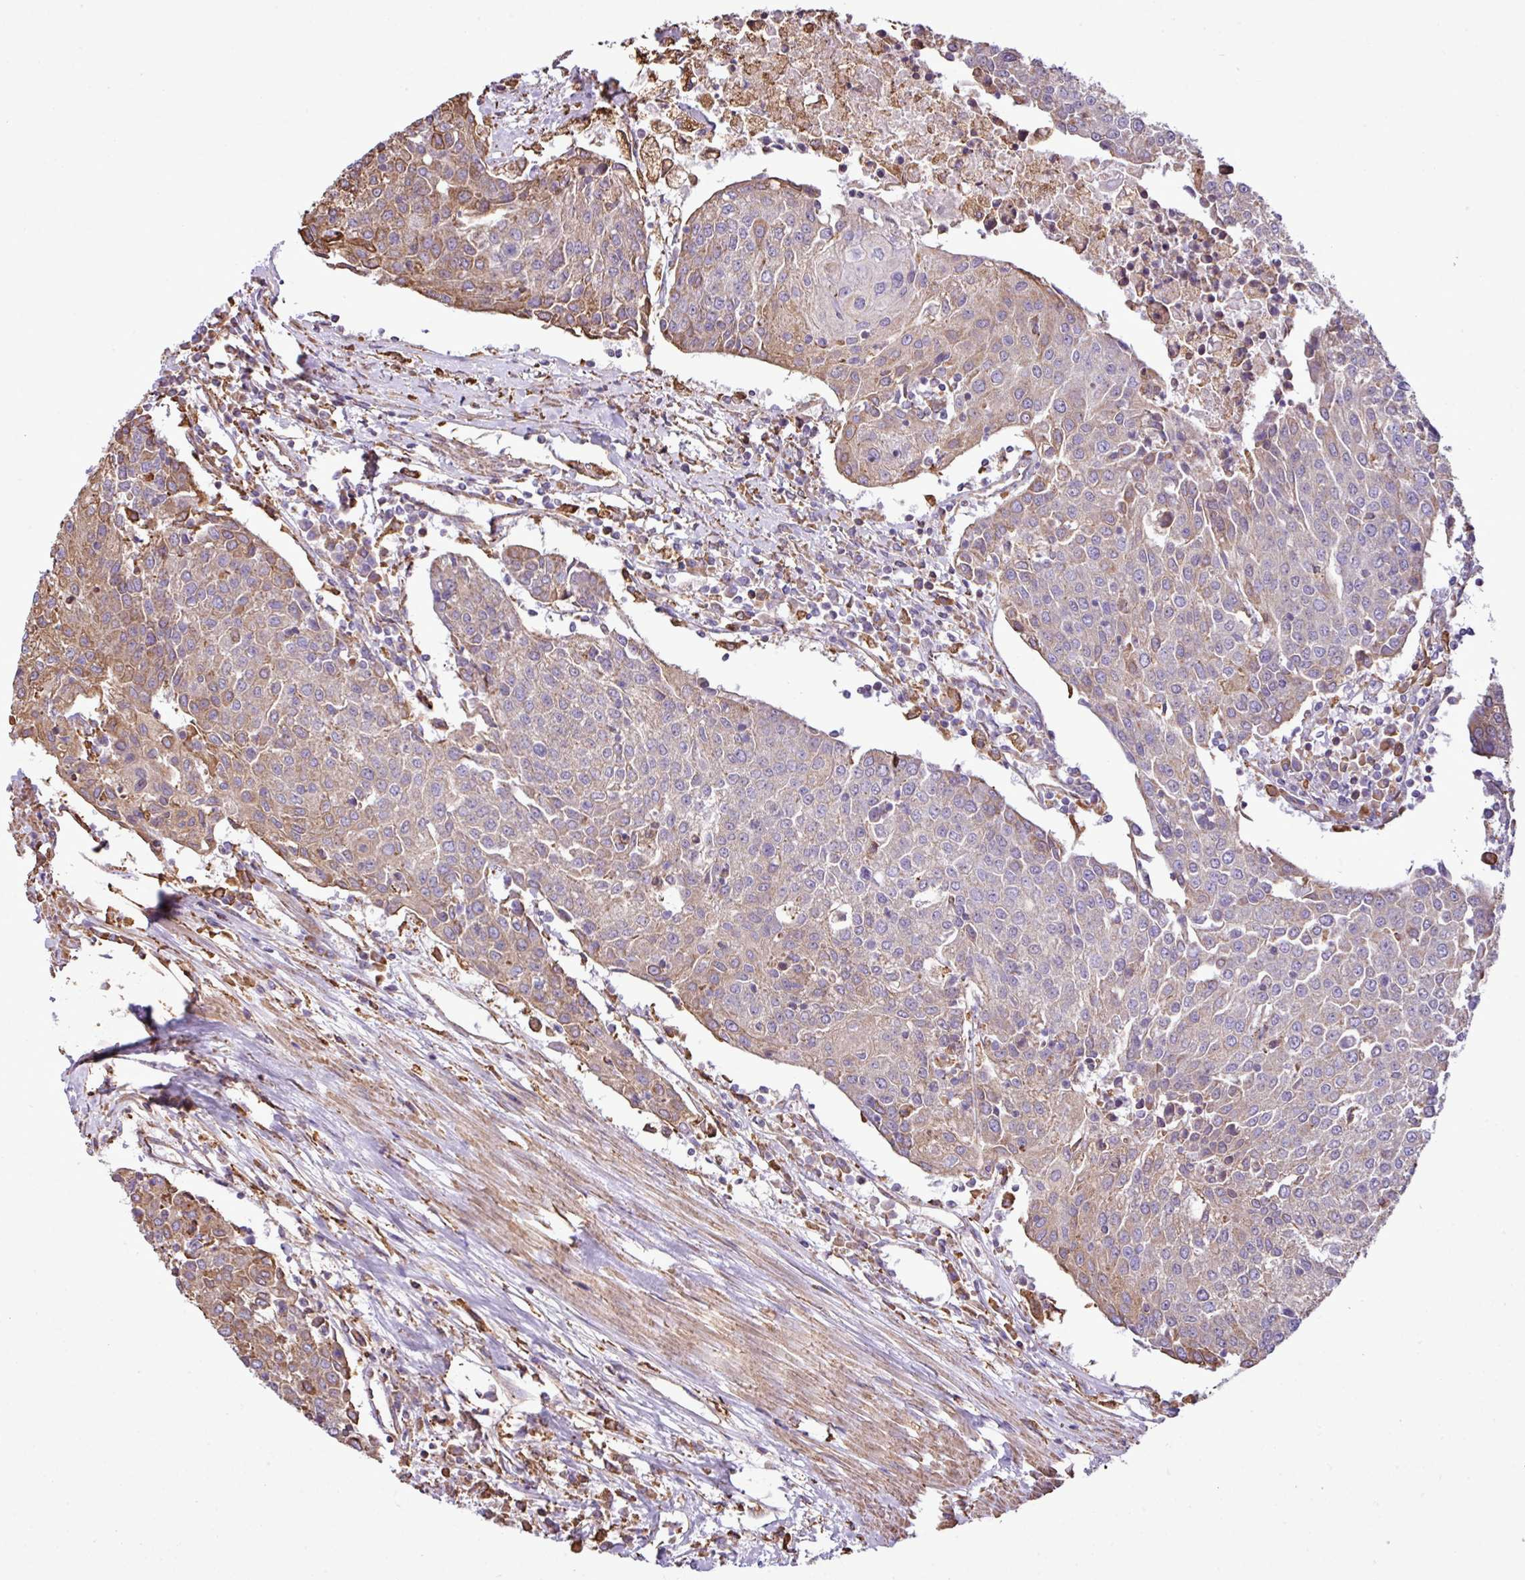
{"staining": {"intensity": "moderate", "quantity": "<25%", "location": "cytoplasmic/membranous"}, "tissue": "urothelial cancer", "cell_type": "Tumor cells", "image_type": "cancer", "snomed": [{"axis": "morphology", "description": "Urothelial carcinoma, High grade"}, {"axis": "topography", "description": "Urinary bladder"}], "caption": "The photomicrograph displays staining of urothelial cancer, revealing moderate cytoplasmic/membranous protein staining (brown color) within tumor cells.", "gene": "ZSCAN5A", "patient": {"sex": "female", "age": 85}}